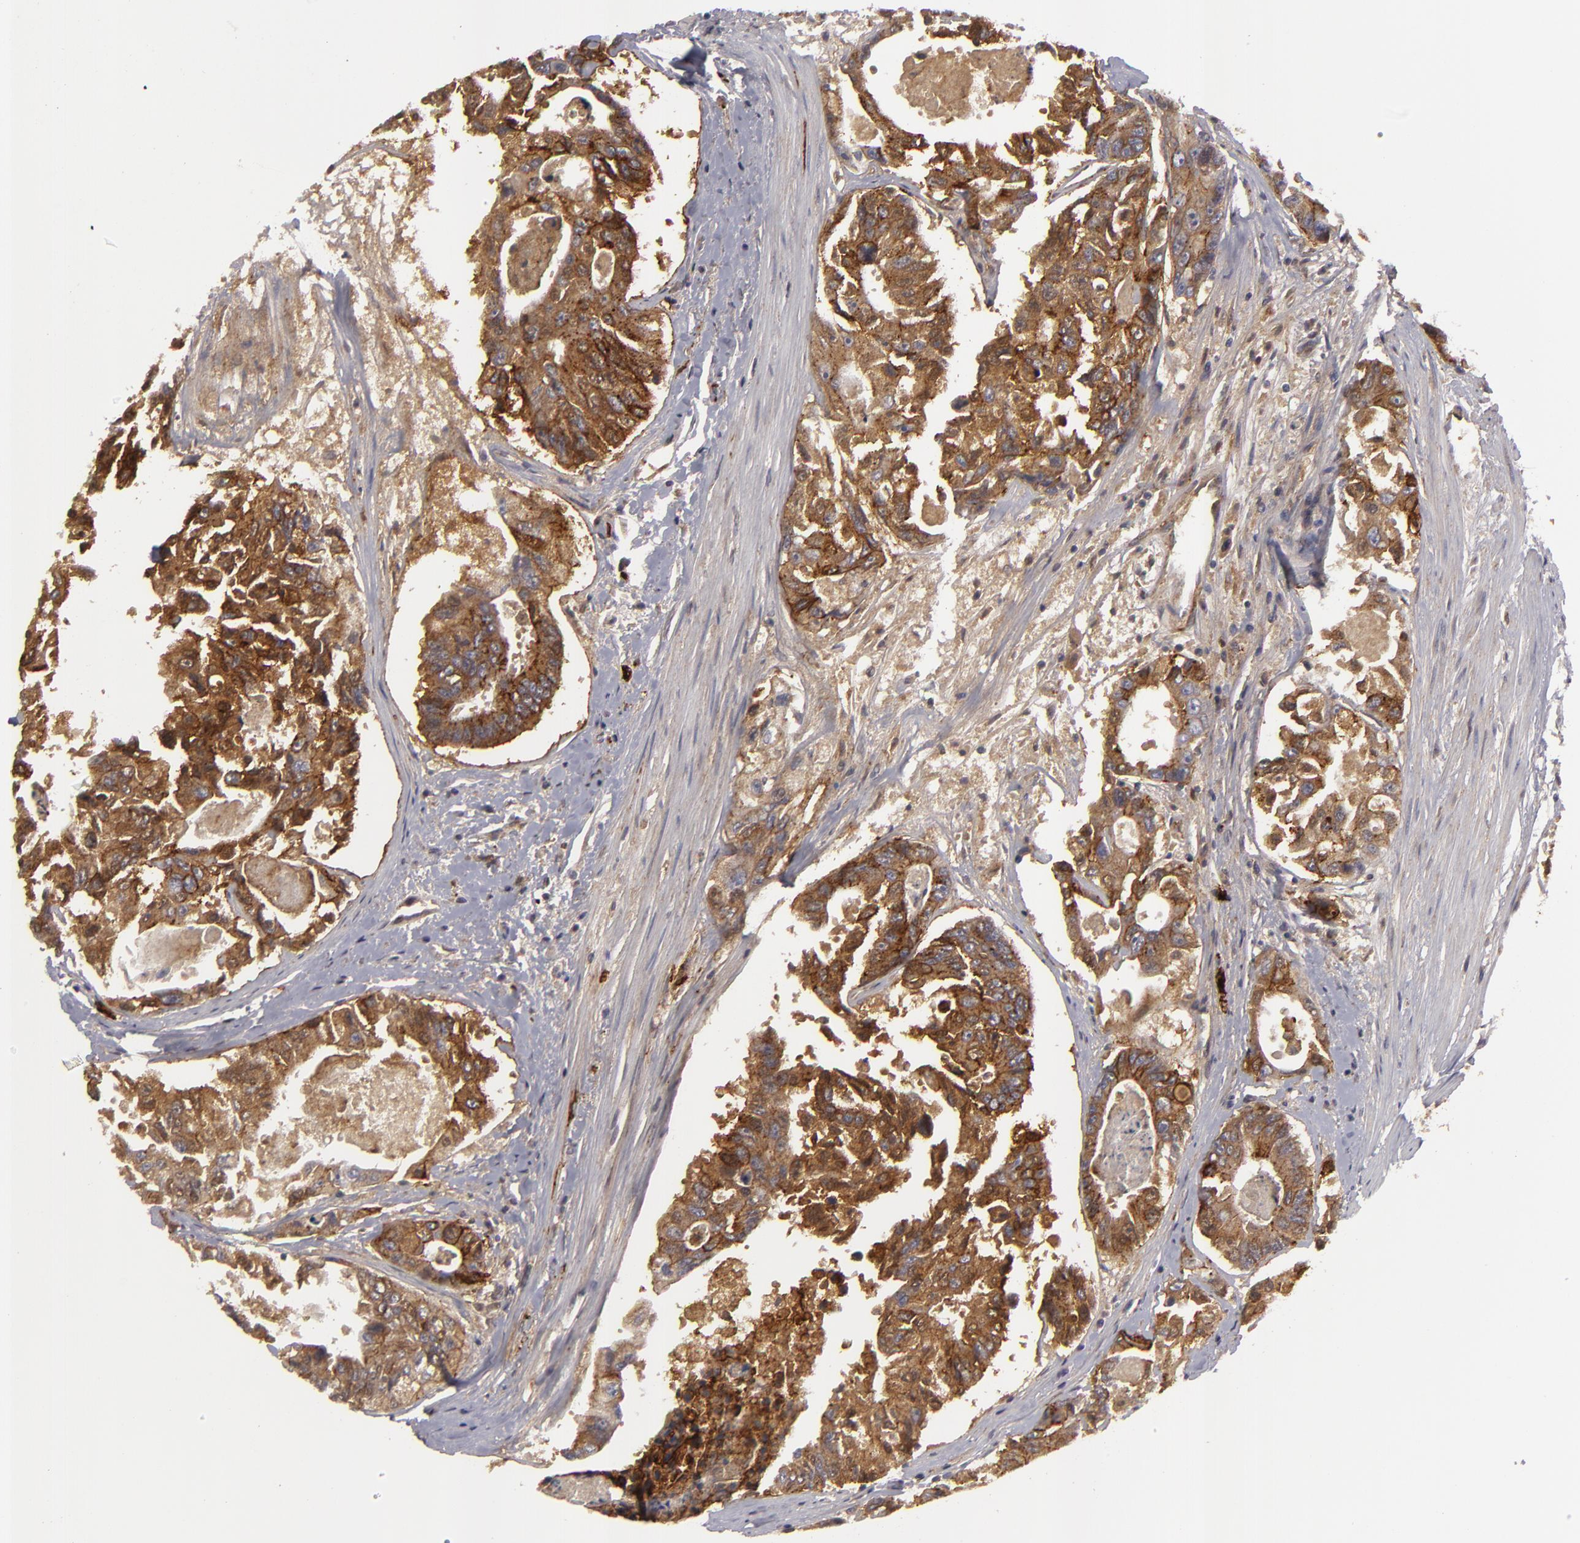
{"staining": {"intensity": "moderate", "quantity": ">75%", "location": "cytoplasmic/membranous"}, "tissue": "colorectal cancer", "cell_type": "Tumor cells", "image_type": "cancer", "snomed": [{"axis": "morphology", "description": "Adenocarcinoma, NOS"}, {"axis": "topography", "description": "Colon"}], "caption": "Immunohistochemistry of colorectal cancer demonstrates medium levels of moderate cytoplasmic/membranous expression in about >75% of tumor cells.", "gene": "ALCAM", "patient": {"sex": "female", "age": 86}}